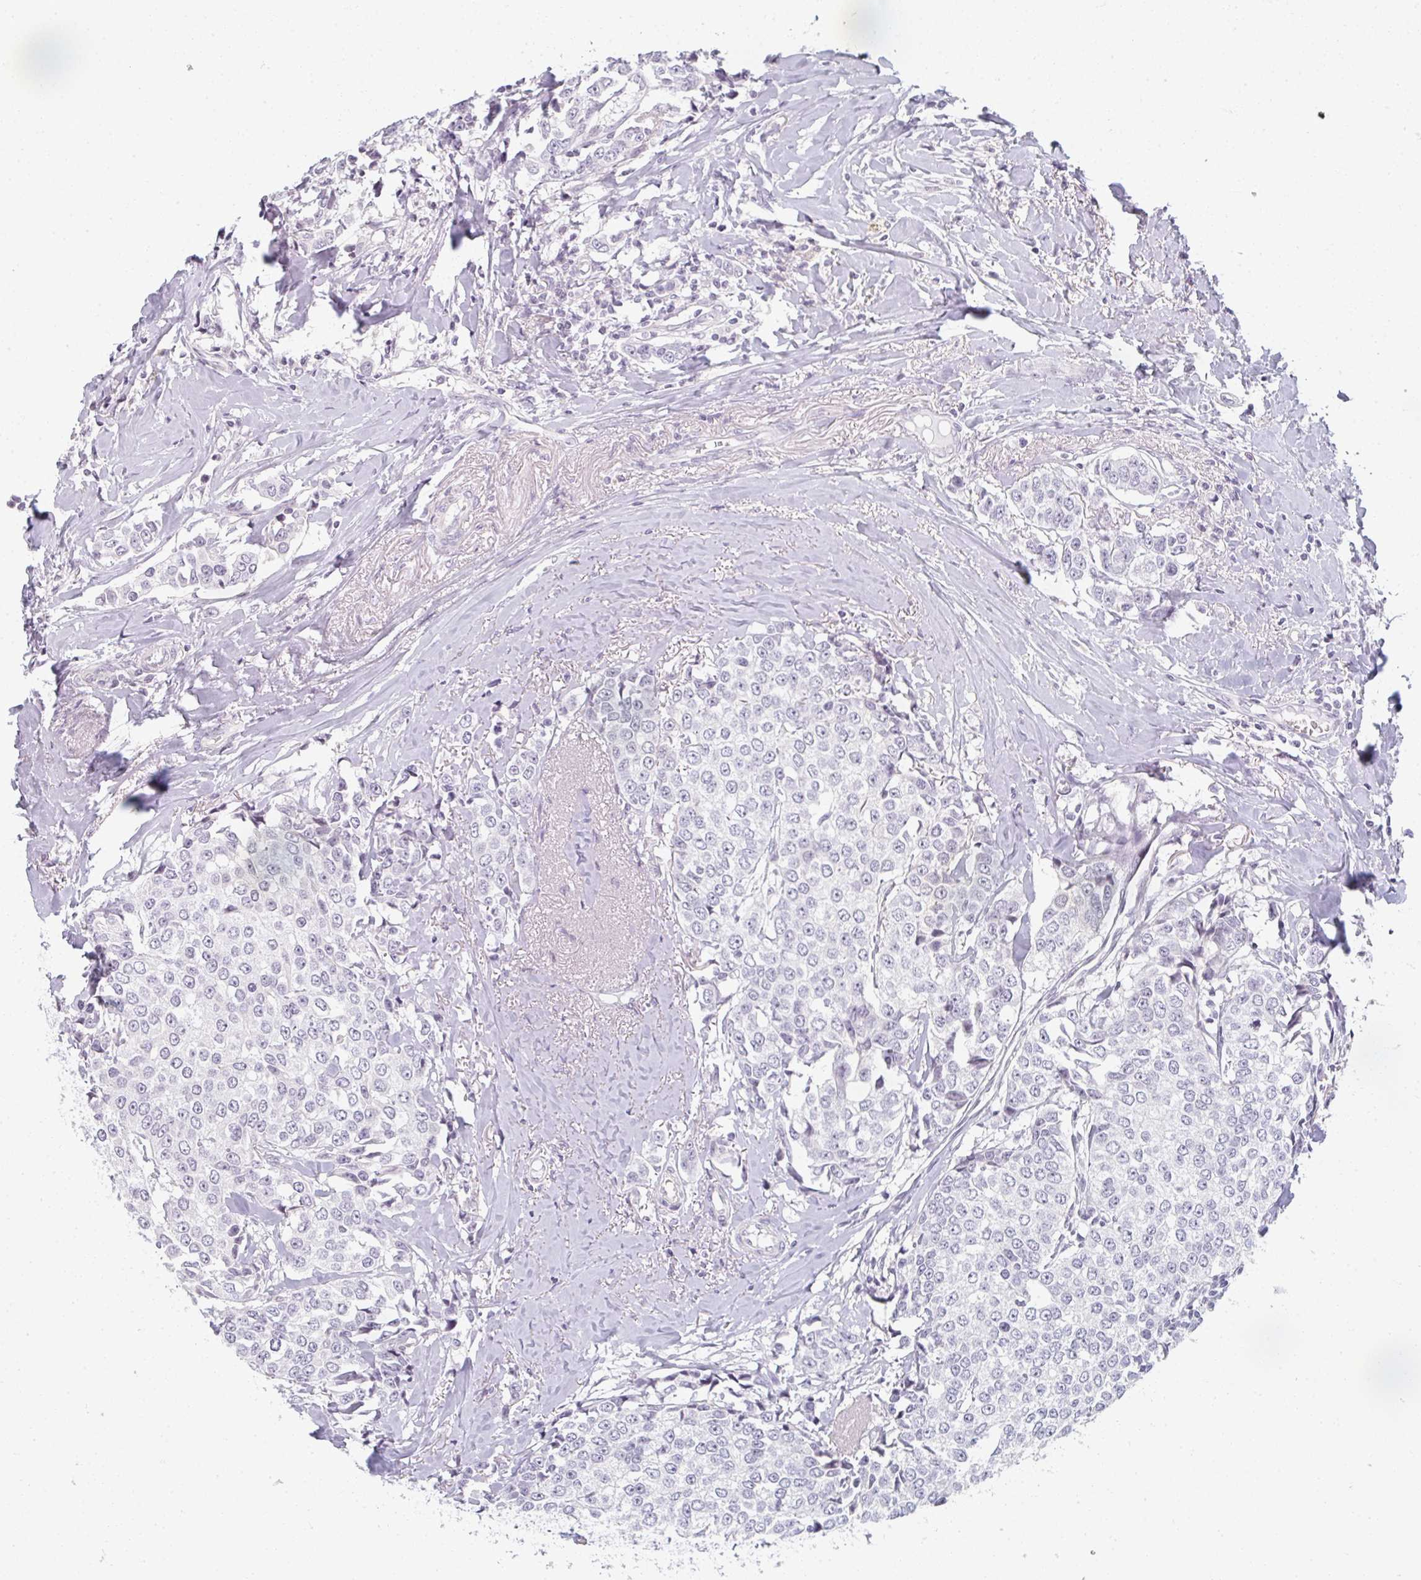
{"staining": {"intensity": "negative", "quantity": "none", "location": "none"}, "tissue": "breast cancer", "cell_type": "Tumor cells", "image_type": "cancer", "snomed": [{"axis": "morphology", "description": "Duct carcinoma"}, {"axis": "topography", "description": "Breast"}], "caption": "Immunohistochemical staining of human breast cancer exhibits no significant staining in tumor cells.", "gene": "RBBP6", "patient": {"sex": "female", "age": 80}}